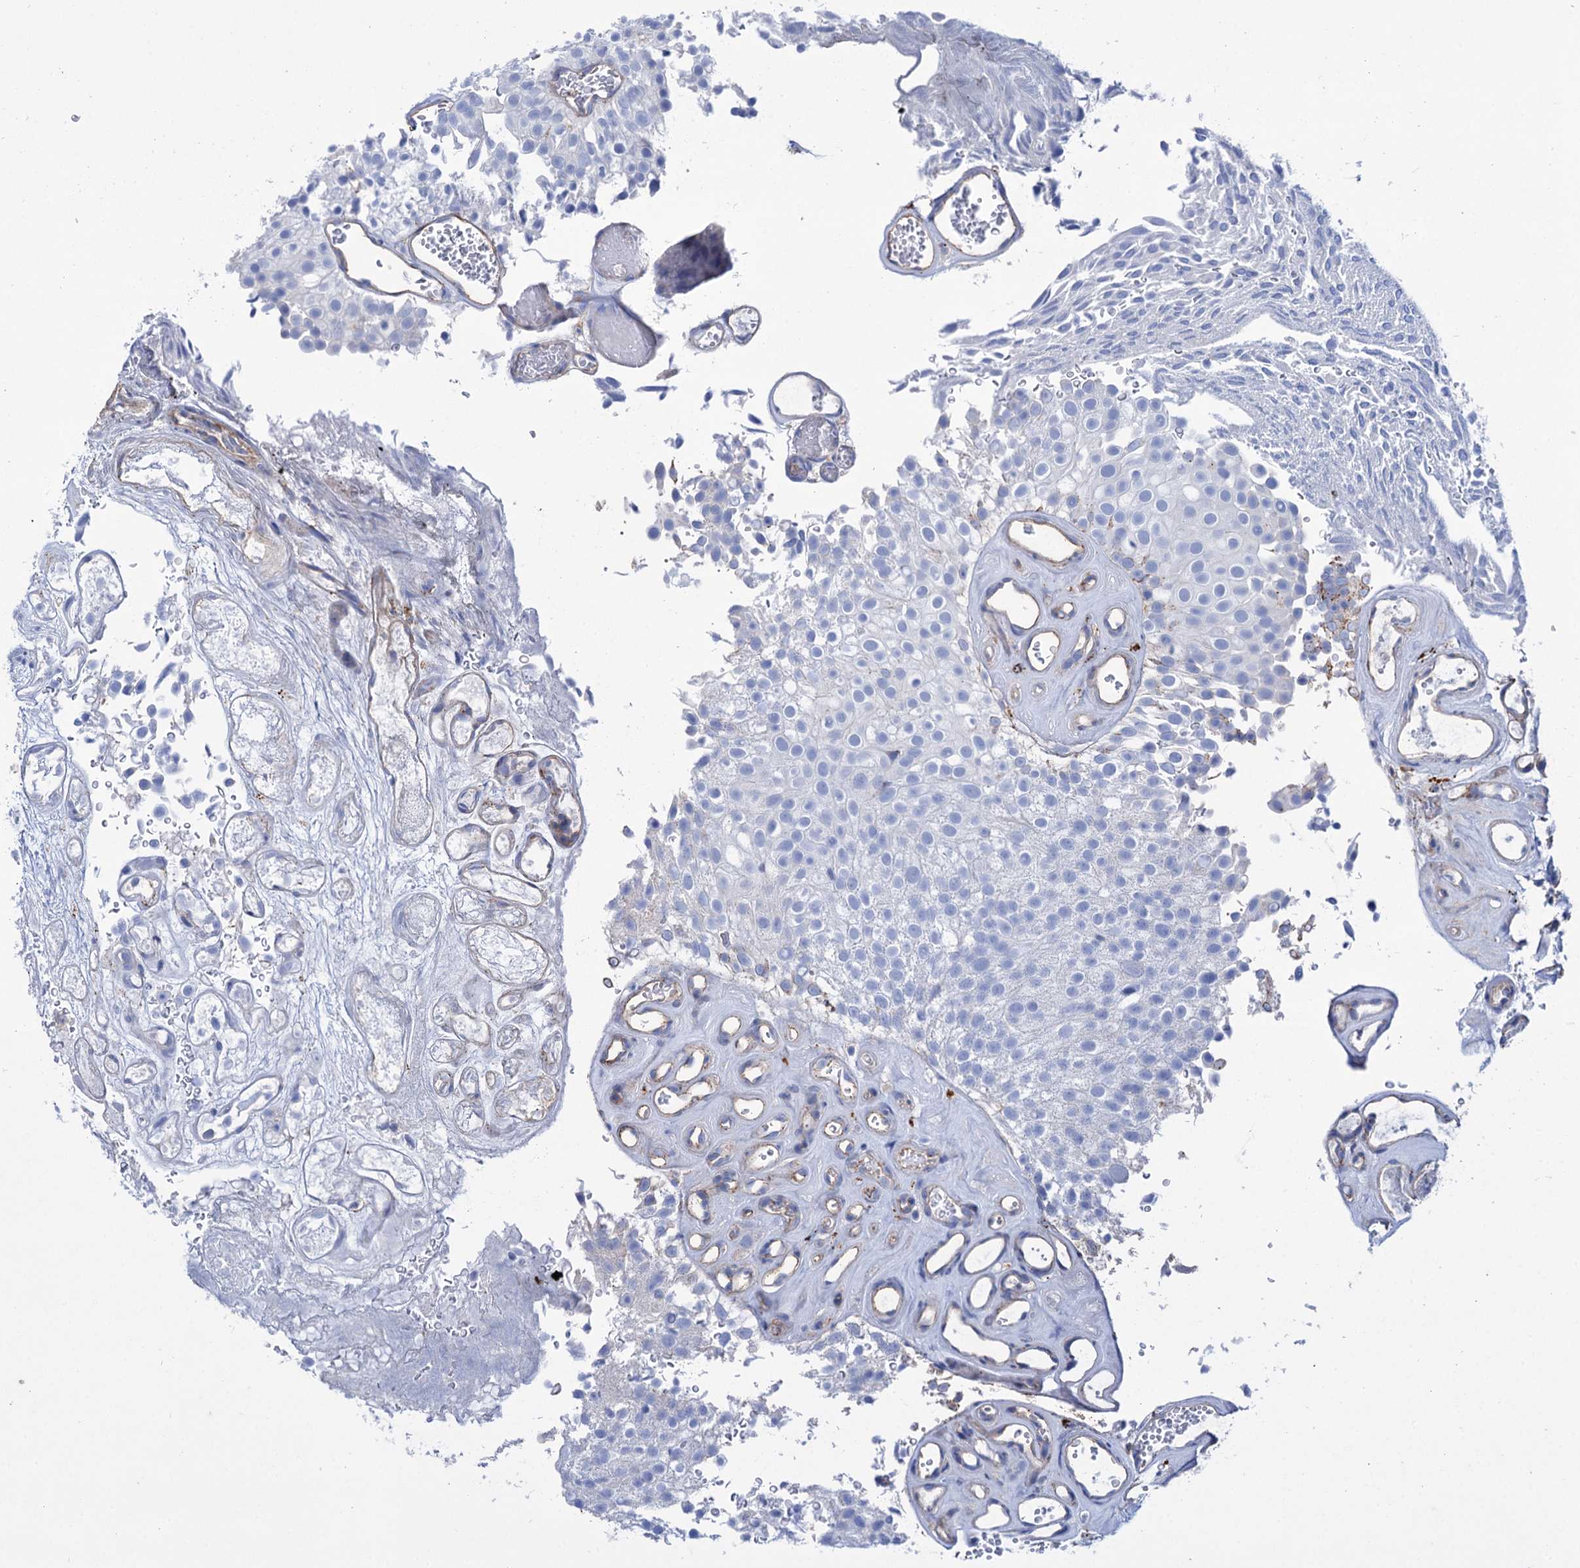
{"staining": {"intensity": "negative", "quantity": "none", "location": "none"}, "tissue": "urothelial cancer", "cell_type": "Tumor cells", "image_type": "cancer", "snomed": [{"axis": "morphology", "description": "Urothelial carcinoma, Low grade"}, {"axis": "topography", "description": "Urinary bladder"}], "caption": "Immunohistochemical staining of human urothelial carcinoma (low-grade) exhibits no significant expression in tumor cells.", "gene": "SCPEP1", "patient": {"sex": "male", "age": 78}}